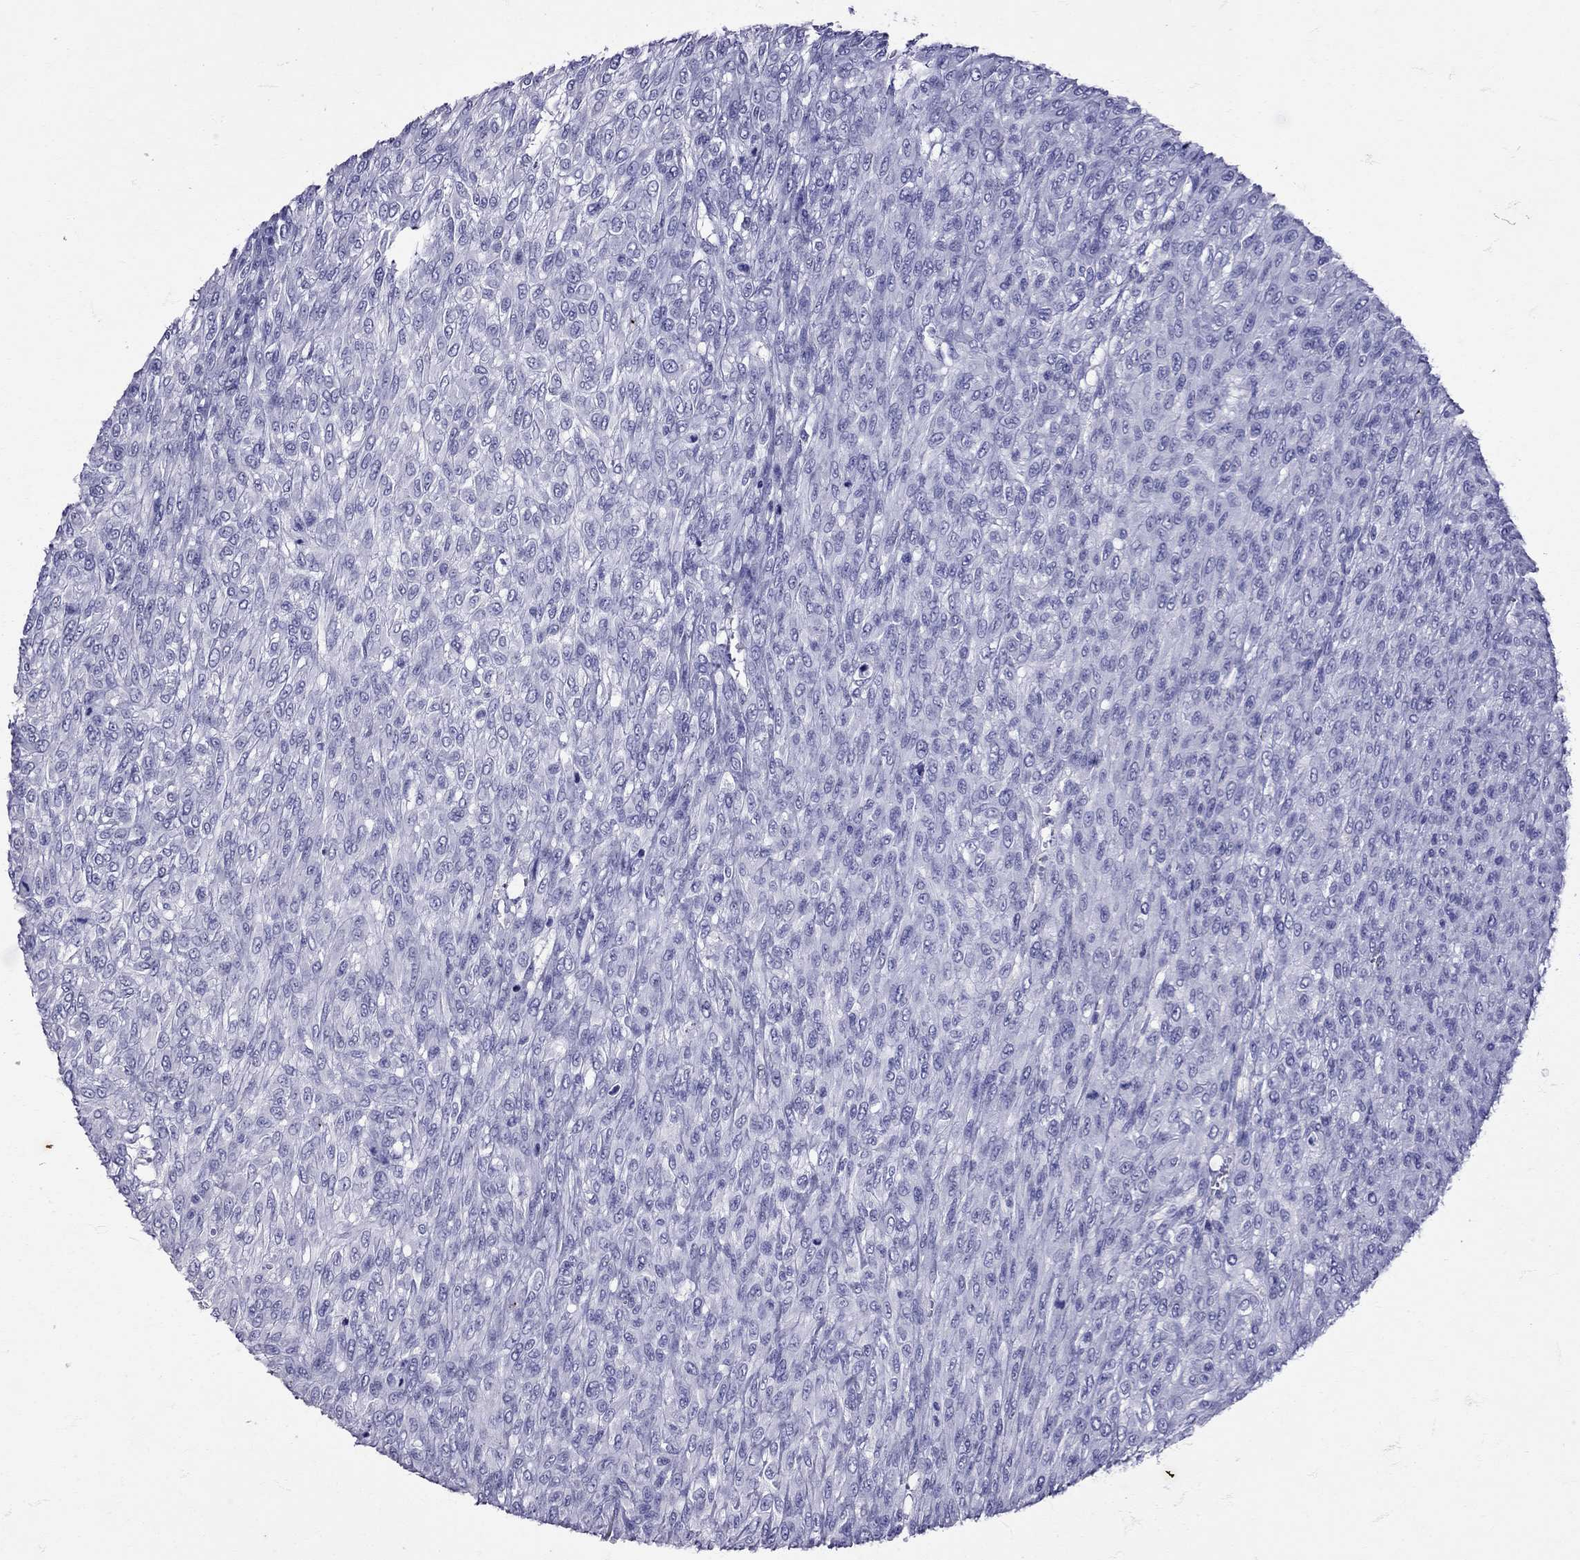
{"staining": {"intensity": "negative", "quantity": "none", "location": "none"}, "tissue": "renal cancer", "cell_type": "Tumor cells", "image_type": "cancer", "snomed": [{"axis": "morphology", "description": "Adenocarcinoma, NOS"}, {"axis": "topography", "description": "Kidney"}], "caption": "A high-resolution micrograph shows IHC staining of renal cancer (adenocarcinoma), which reveals no significant expression in tumor cells.", "gene": "AVP", "patient": {"sex": "male", "age": 58}}